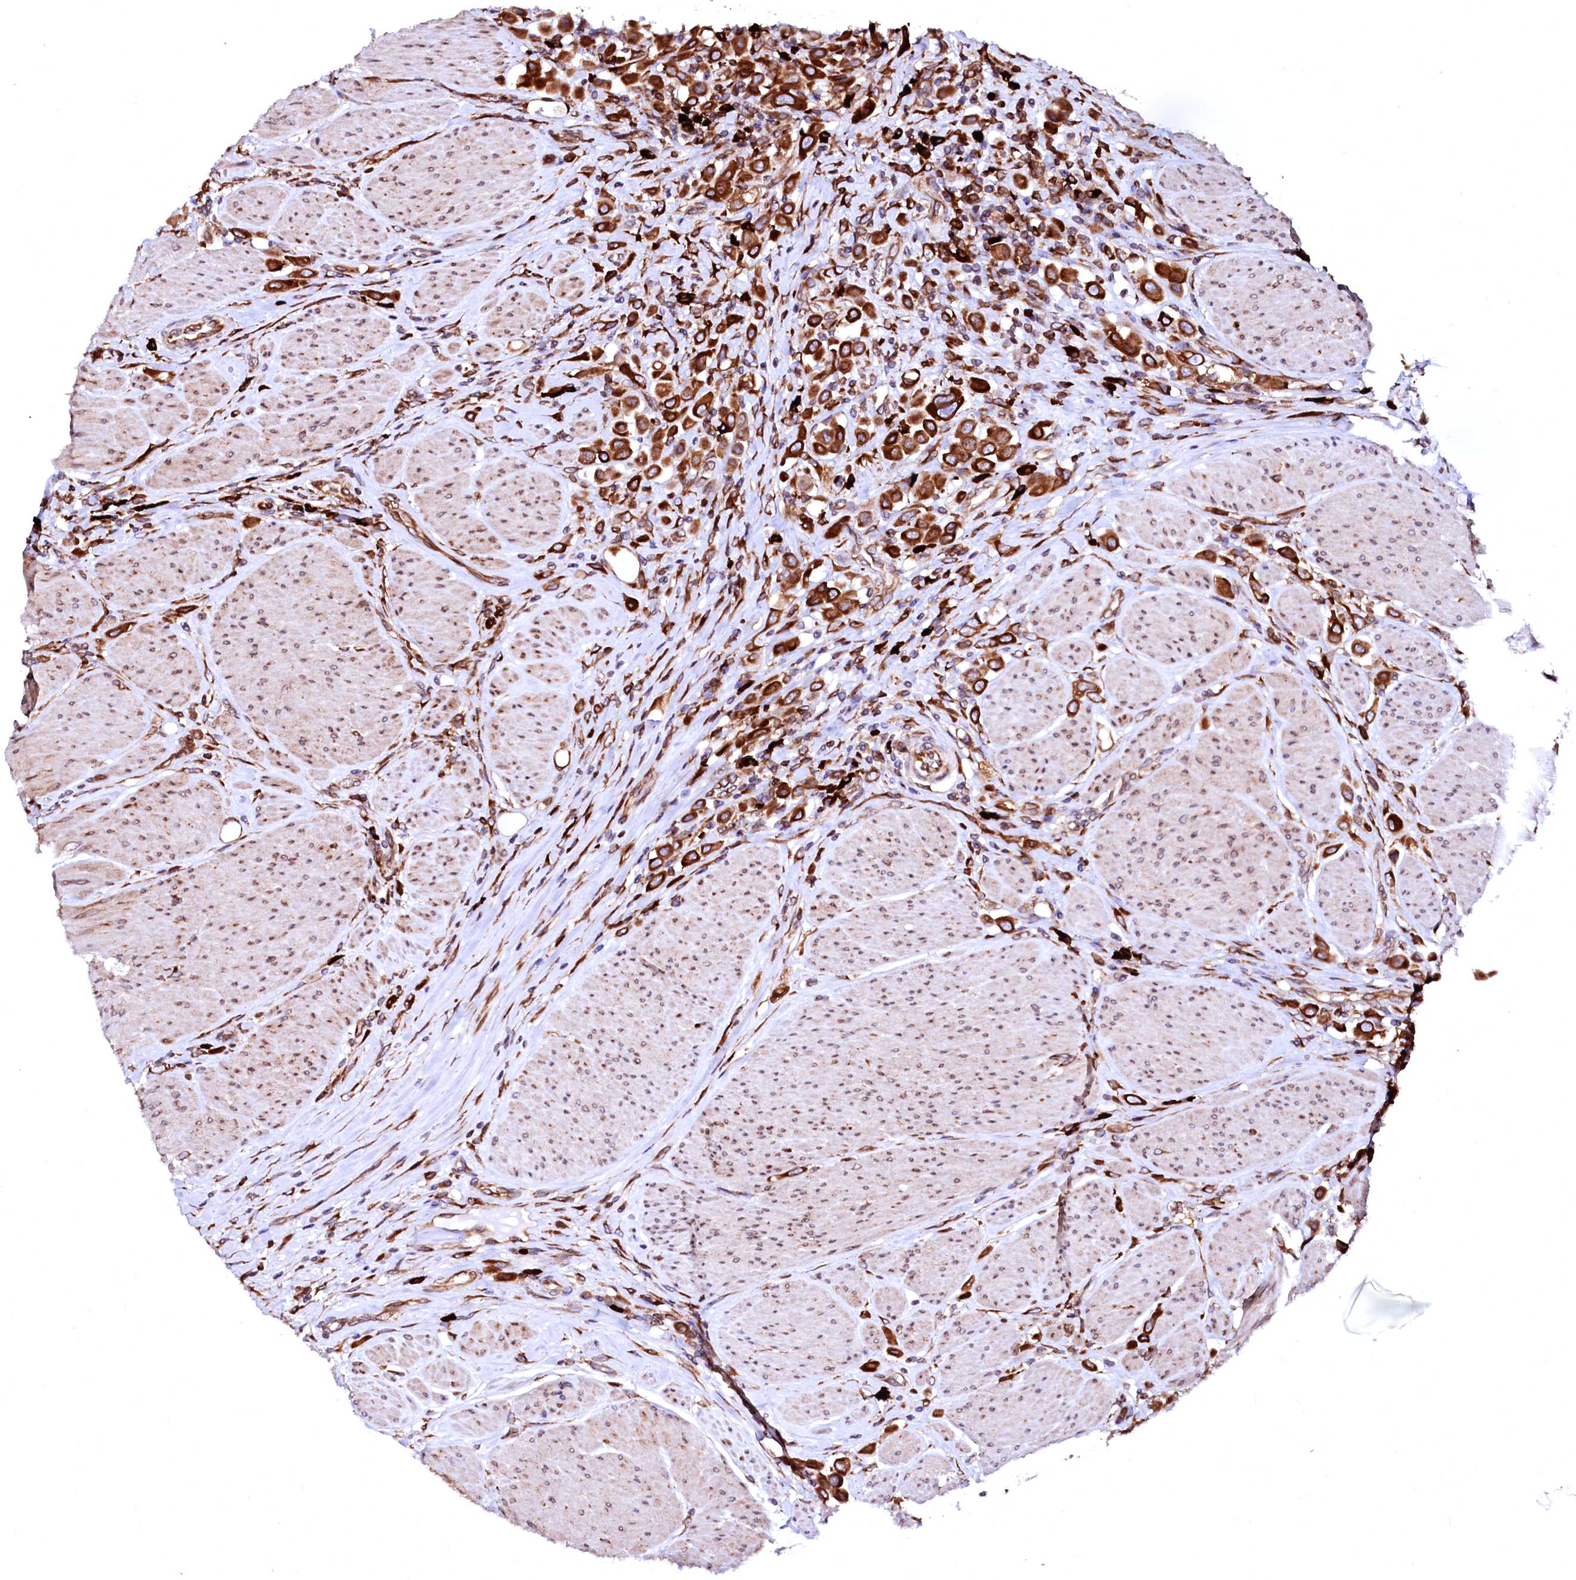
{"staining": {"intensity": "strong", "quantity": ">75%", "location": "cytoplasmic/membranous"}, "tissue": "urothelial cancer", "cell_type": "Tumor cells", "image_type": "cancer", "snomed": [{"axis": "morphology", "description": "Urothelial carcinoma, High grade"}, {"axis": "topography", "description": "Urinary bladder"}], "caption": "Tumor cells reveal high levels of strong cytoplasmic/membranous positivity in approximately >75% of cells in human high-grade urothelial carcinoma.", "gene": "DERL1", "patient": {"sex": "male", "age": 50}}